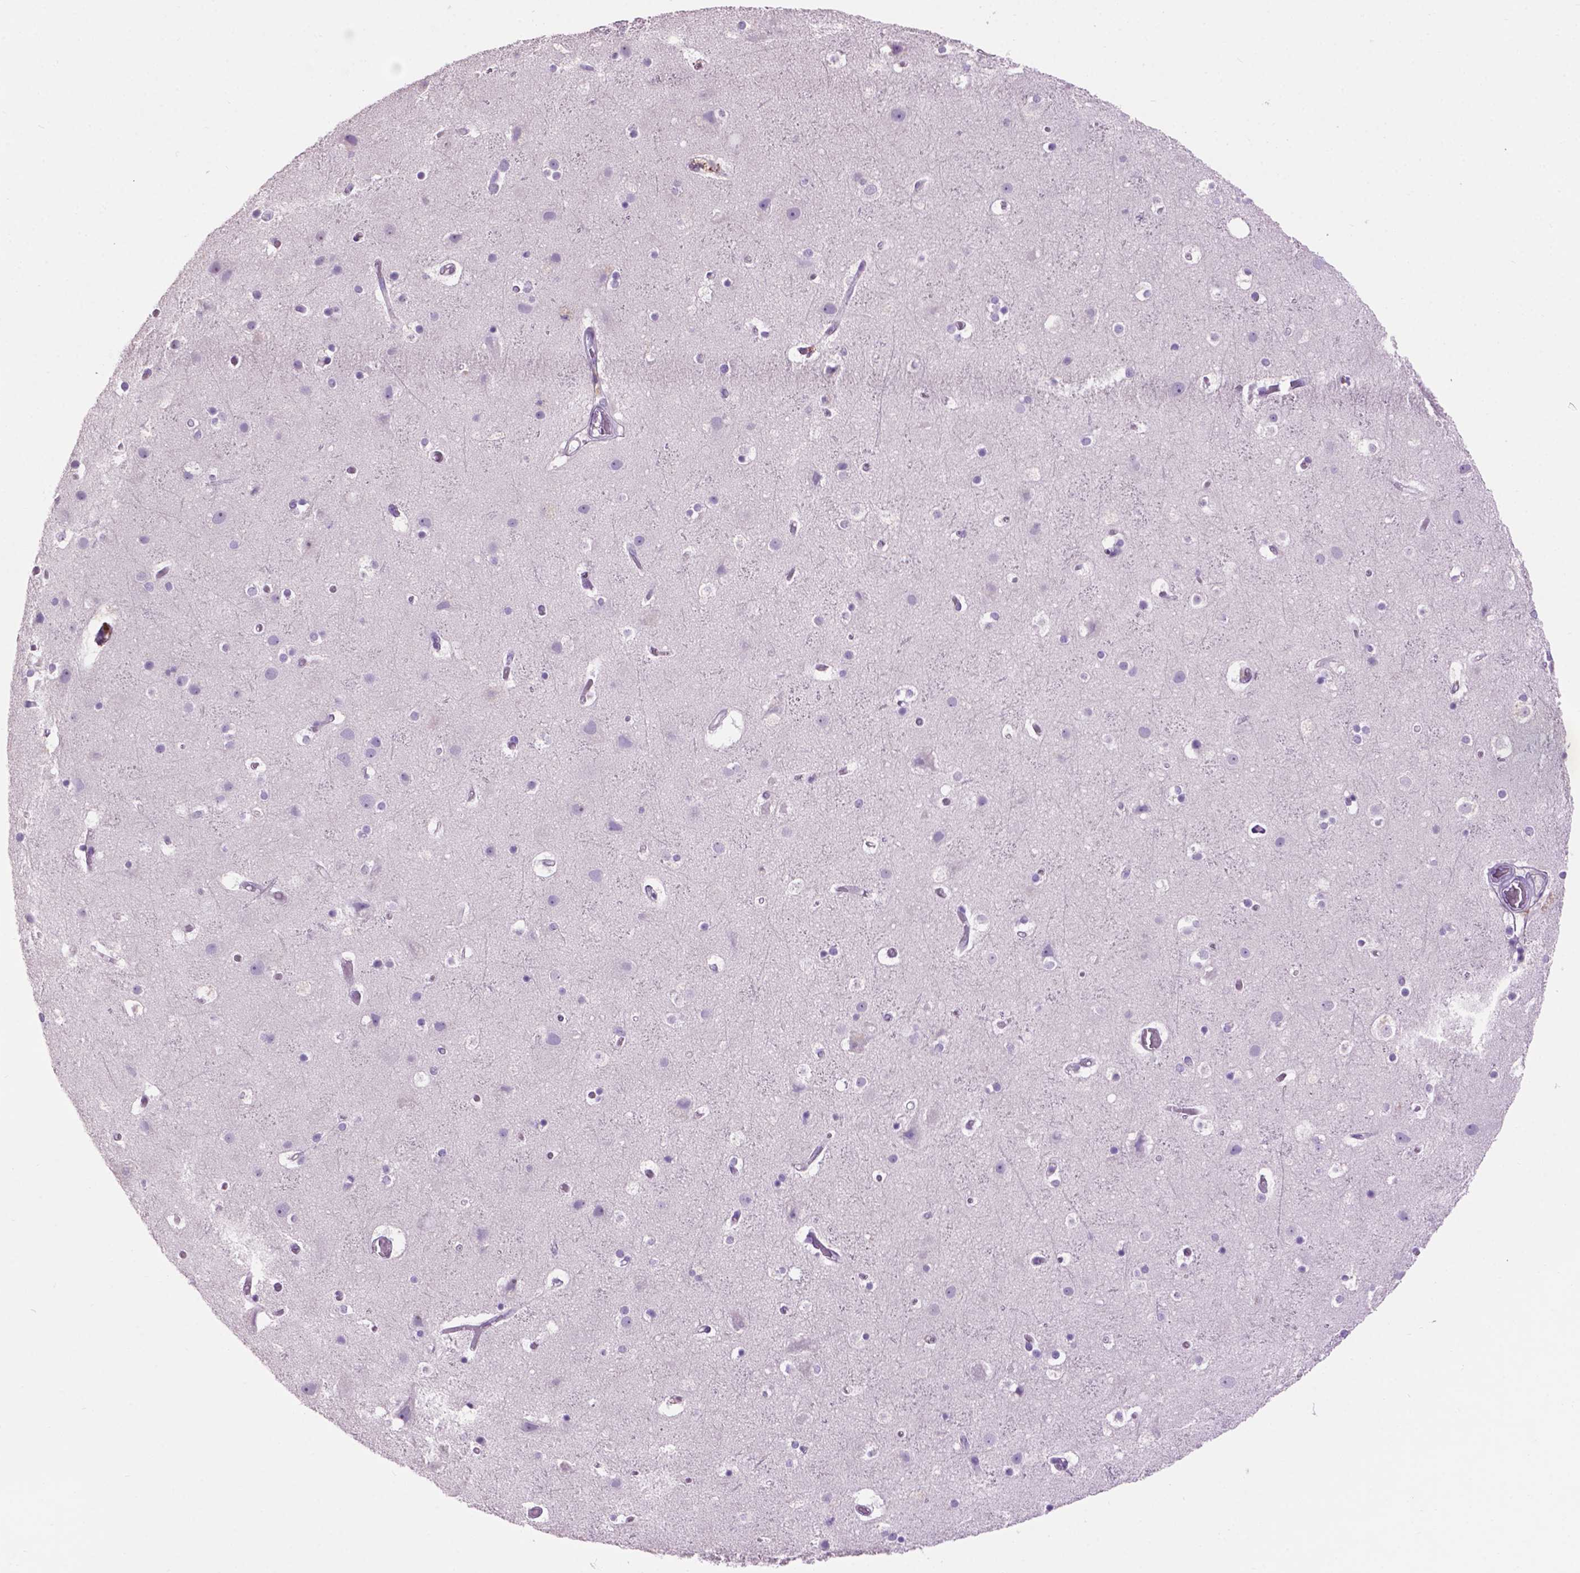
{"staining": {"intensity": "negative", "quantity": "none", "location": "none"}, "tissue": "cerebral cortex", "cell_type": "Endothelial cells", "image_type": "normal", "snomed": [{"axis": "morphology", "description": "Normal tissue, NOS"}, {"axis": "topography", "description": "Cerebral cortex"}], "caption": "Endothelial cells are negative for brown protein staining in normal cerebral cortex. The staining was performed using DAB (3,3'-diaminobenzidine) to visualize the protein expression in brown, while the nuclei were stained in blue with hematoxylin (Magnification: 20x).", "gene": "CRYBA4", "patient": {"sex": "female", "age": 52}}